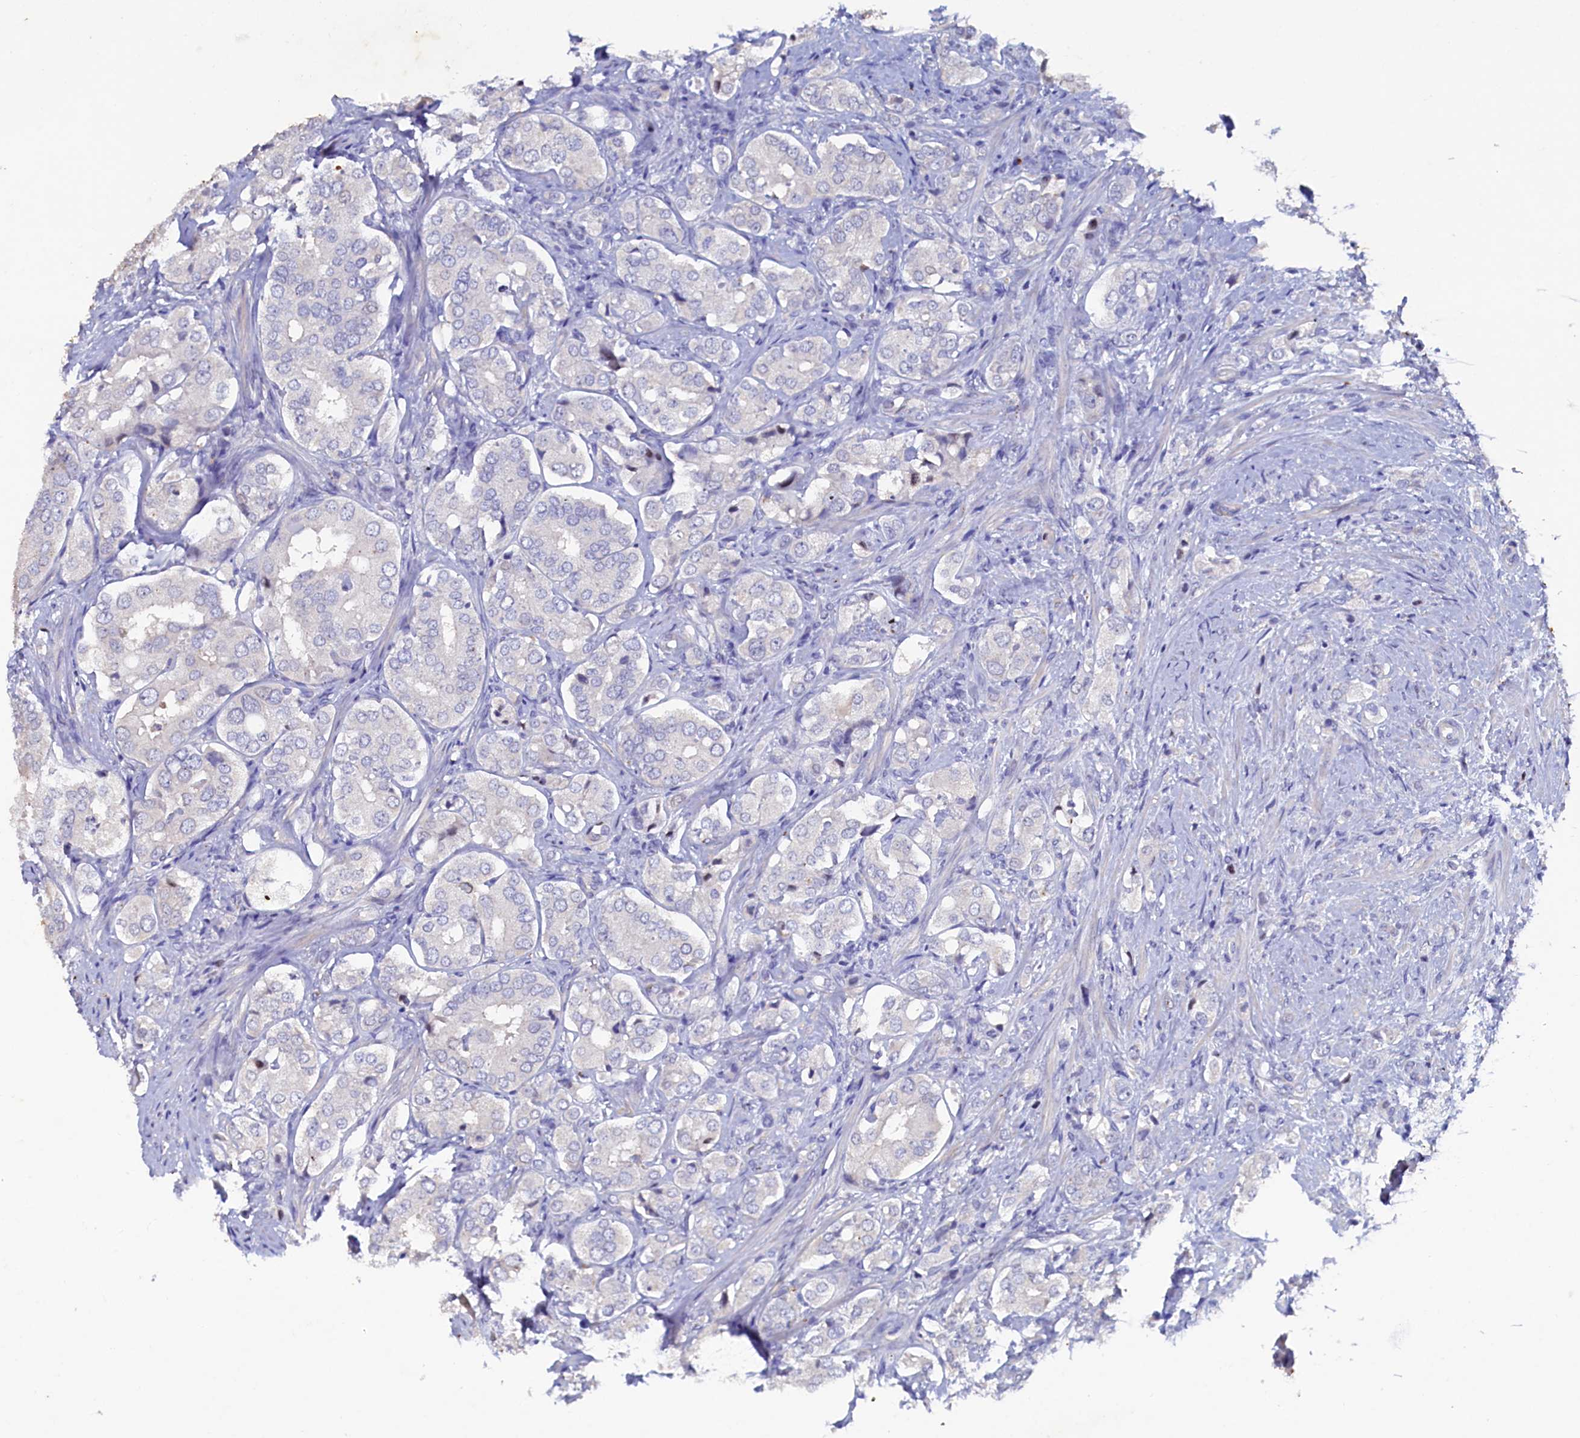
{"staining": {"intensity": "negative", "quantity": "none", "location": "none"}, "tissue": "prostate cancer", "cell_type": "Tumor cells", "image_type": "cancer", "snomed": [{"axis": "morphology", "description": "Adenocarcinoma, High grade"}, {"axis": "topography", "description": "Prostate"}], "caption": "Prostate cancer (adenocarcinoma (high-grade)) was stained to show a protein in brown. There is no significant expression in tumor cells.", "gene": "CBLIF", "patient": {"sex": "male", "age": 65}}